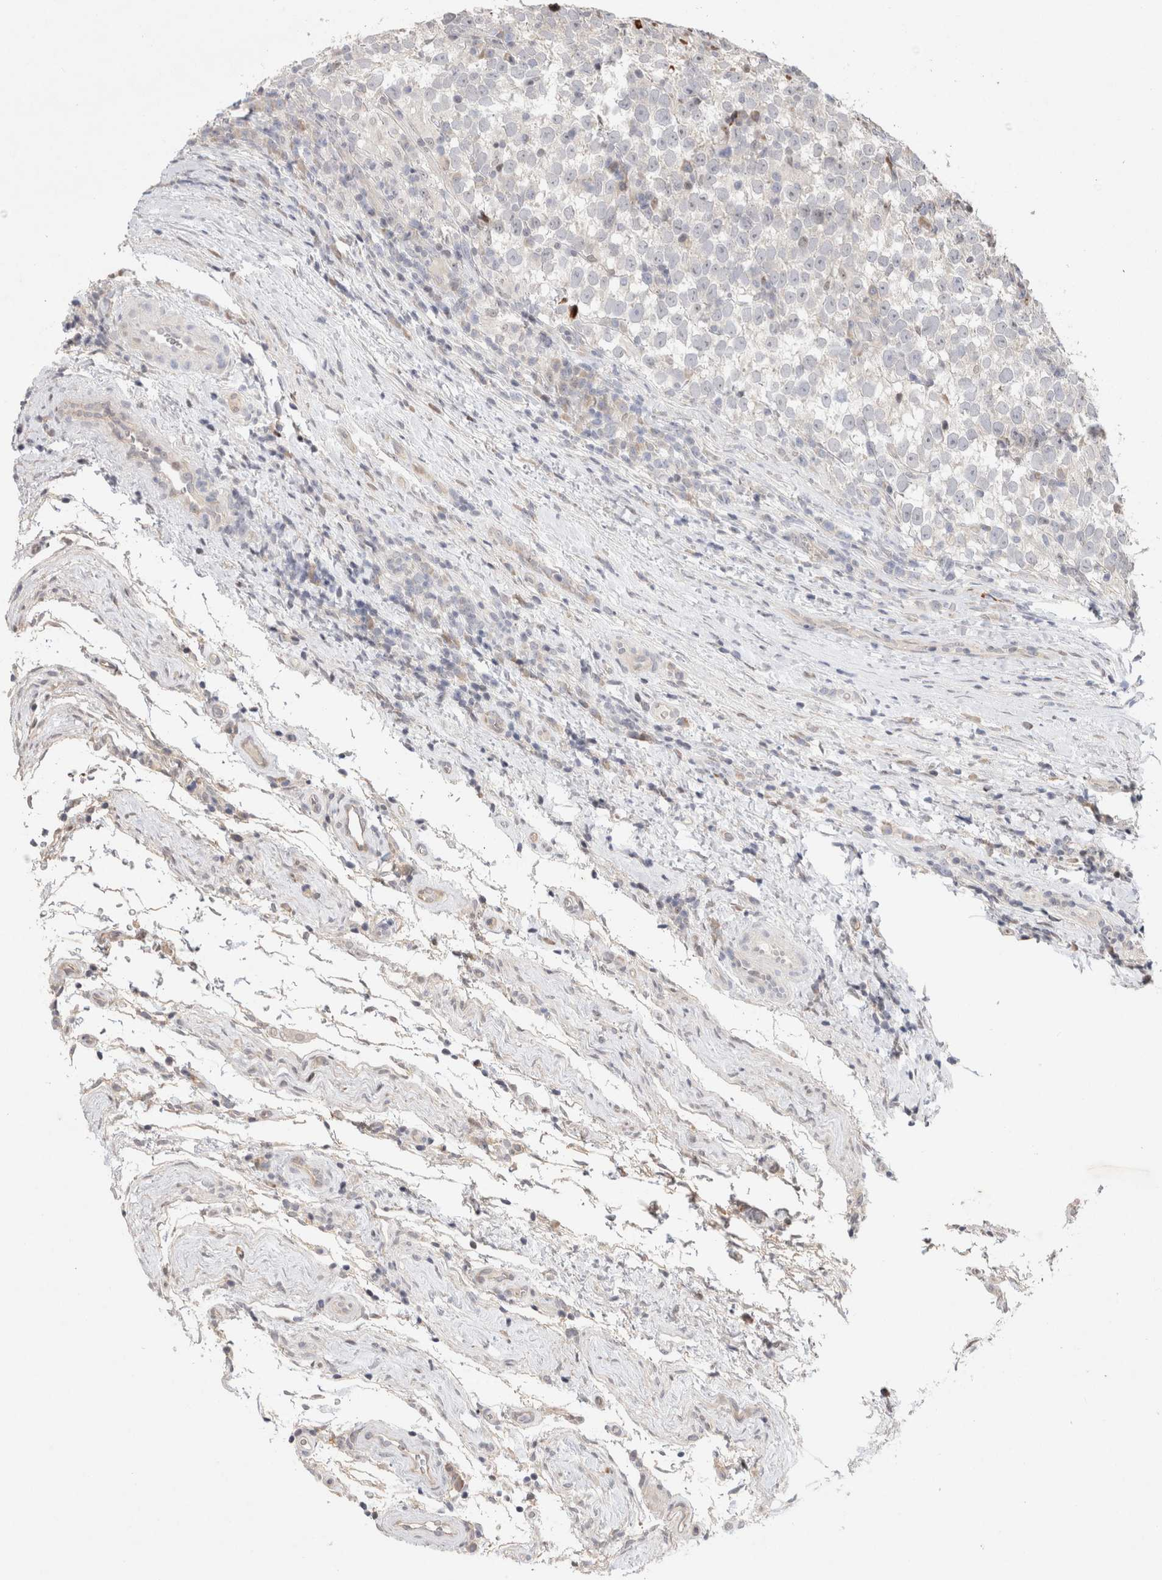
{"staining": {"intensity": "negative", "quantity": "none", "location": "none"}, "tissue": "testis cancer", "cell_type": "Tumor cells", "image_type": "cancer", "snomed": [{"axis": "morphology", "description": "Normal tissue, NOS"}, {"axis": "morphology", "description": "Seminoma, NOS"}, {"axis": "topography", "description": "Testis"}], "caption": "High magnification brightfield microscopy of testis cancer stained with DAB (3,3'-diaminobenzidine) (brown) and counterstained with hematoxylin (blue): tumor cells show no significant staining. Brightfield microscopy of immunohistochemistry (IHC) stained with DAB (brown) and hematoxylin (blue), captured at high magnification.", "gene": "TCF4", "patient": {"sex": "male", "age": 43}}